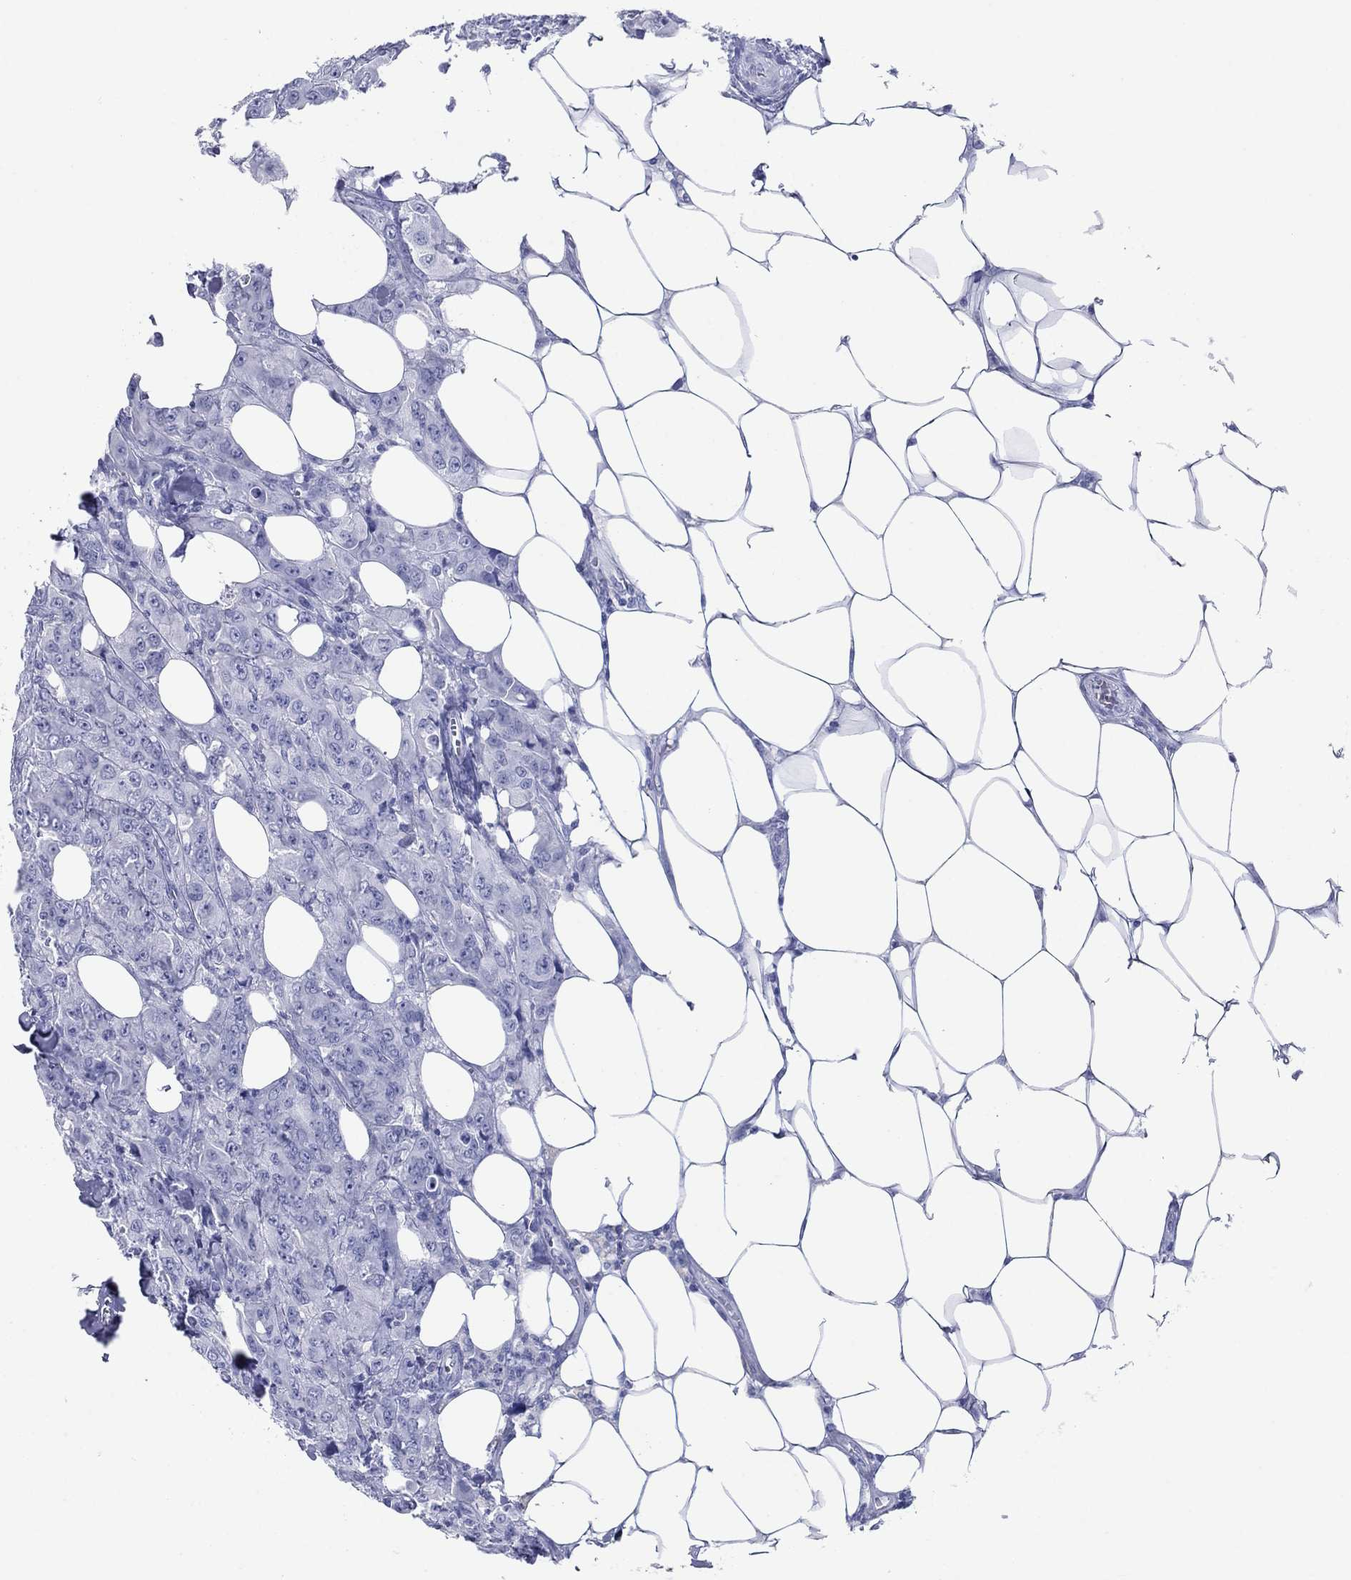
{"staining": {"intensity": "negative", "quantity": "none", "location": "none"}, "tissue": "breast cancer", "cell_type": "Tumor cells", "image_type": "cancer", "snomed": [{"axis": "morphology", "description": "Duct carcinoma"}, {"axis": "topography", "description": "Breast"}], "caption": "Immunohistochemistry of intraductal carcinoma (breast) displays no staining in tumor cells.", "gene": "ATP4A", "patient": {"sex": "female", "age": 43}}